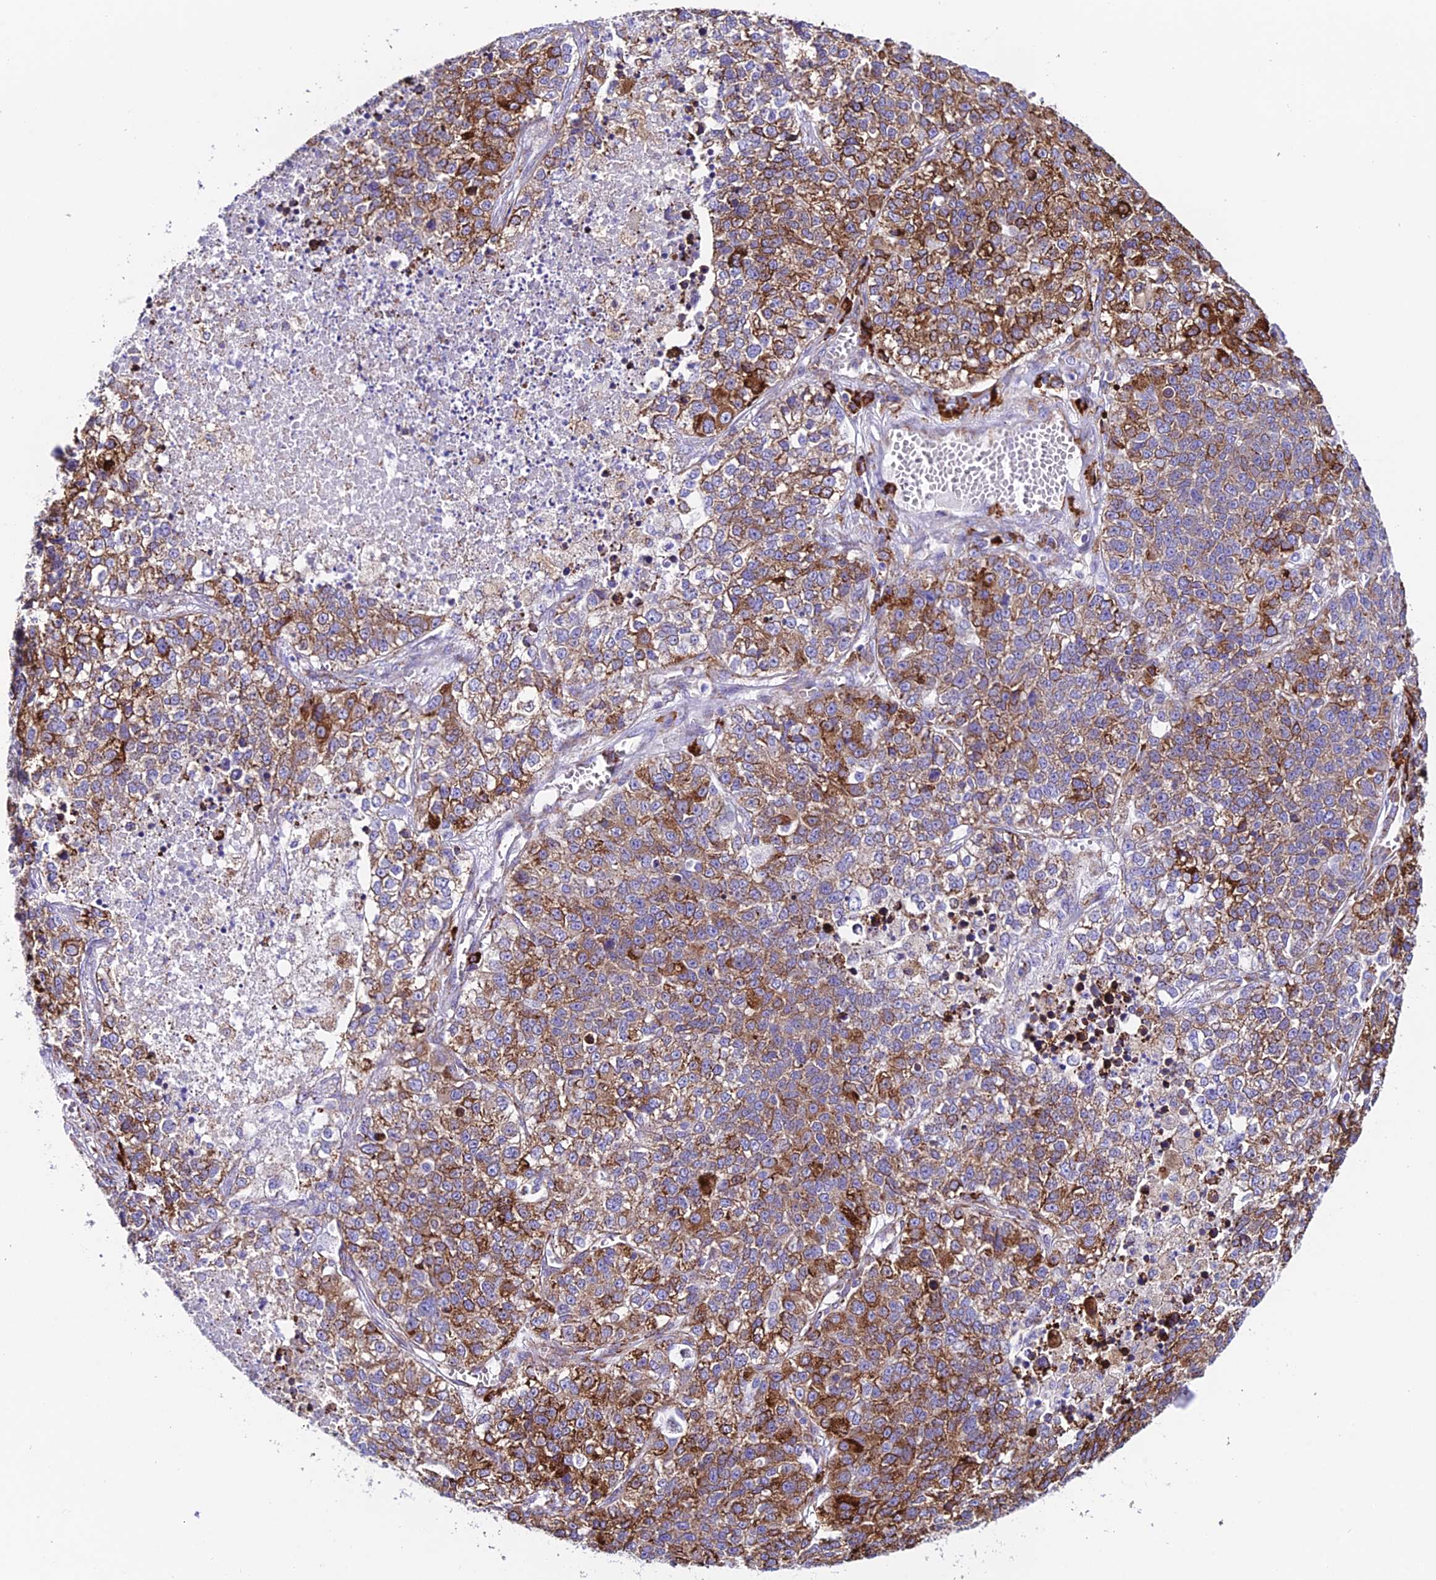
{"staining": {"intensity": "moderate", "quantity": ">75%", "location": "cytoplasmic/membranous"}, "tissue": "lung cancer", "cell_type": "Tumor cells", "image_type": "cancer", "snomed": [{"axis": "morphology", "description": "Adenocarcinoma, NOS"}, {"axis": "topography", "description": "Lung"}], "caption": "Immunohistochemistry staining of lung cancer (adenocarcinoma), which reveals medium levels of moderate cytoplasmic/membranous expression in approximately >75% of tumor cells indicating moderate cytoplasmic/membranous protein positivity. The staining was performed using DAB (brown) for protein detection and nuclei were counterstained in hematoxylin (blue).", "gene": "TUBGCP6", "patient": {"sex": "male", "age": 49}}